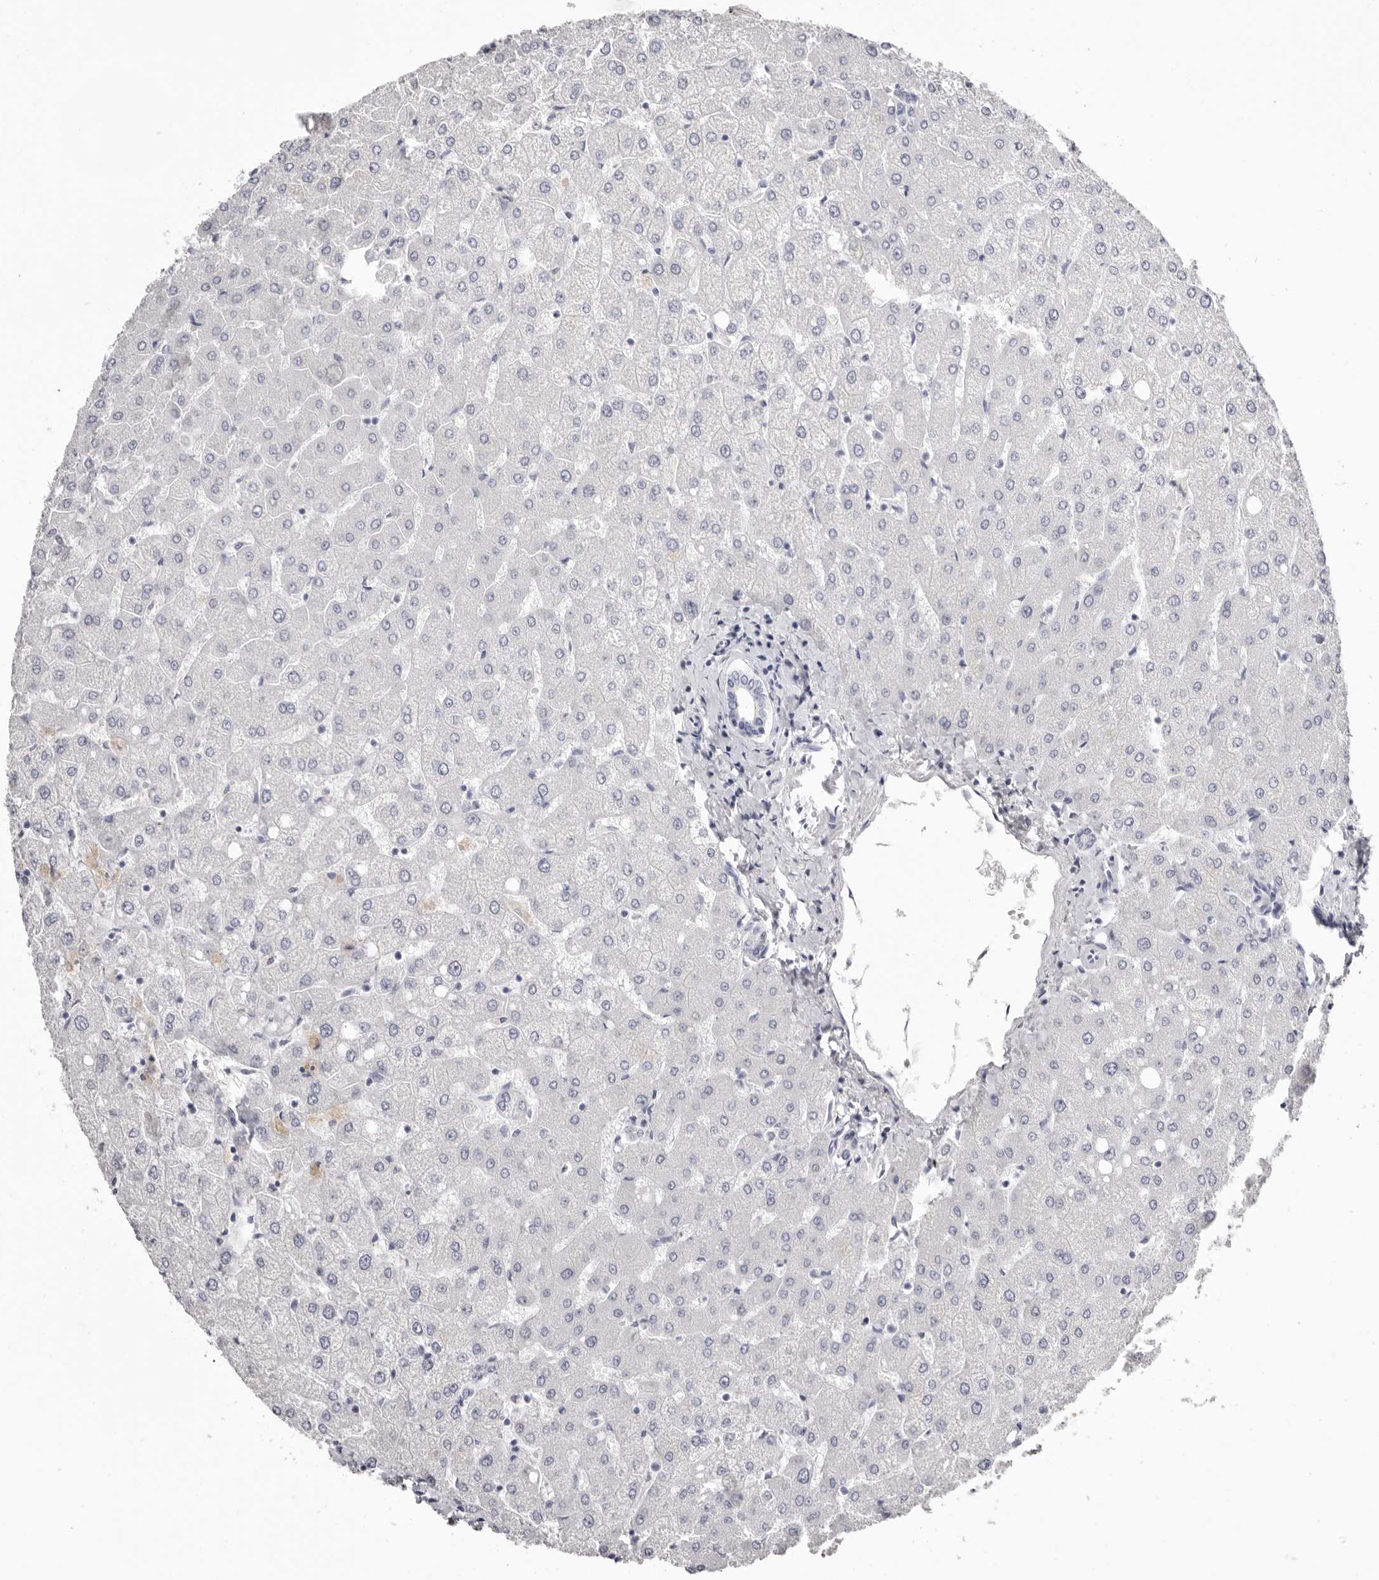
{"staining": {"intensity": "negative", "quantity": "none", "location": "none"}, "tissue": "liver", "cell_type": "Cholangiocytes", "image_type": "normal", "snomed": [{"axis": "morphology", "description": "Normal tissue, NOS"}, {"axis": "topography", "description": "Liver"}], "caption": "Immunohistochemical staining of unremarkable liver reveals no significant positivity in cholangiocytes. (DAB IHC with hematoxylin counter stain).", "gene": "LPO", "patient": {"sex": "female", "age": 54}}